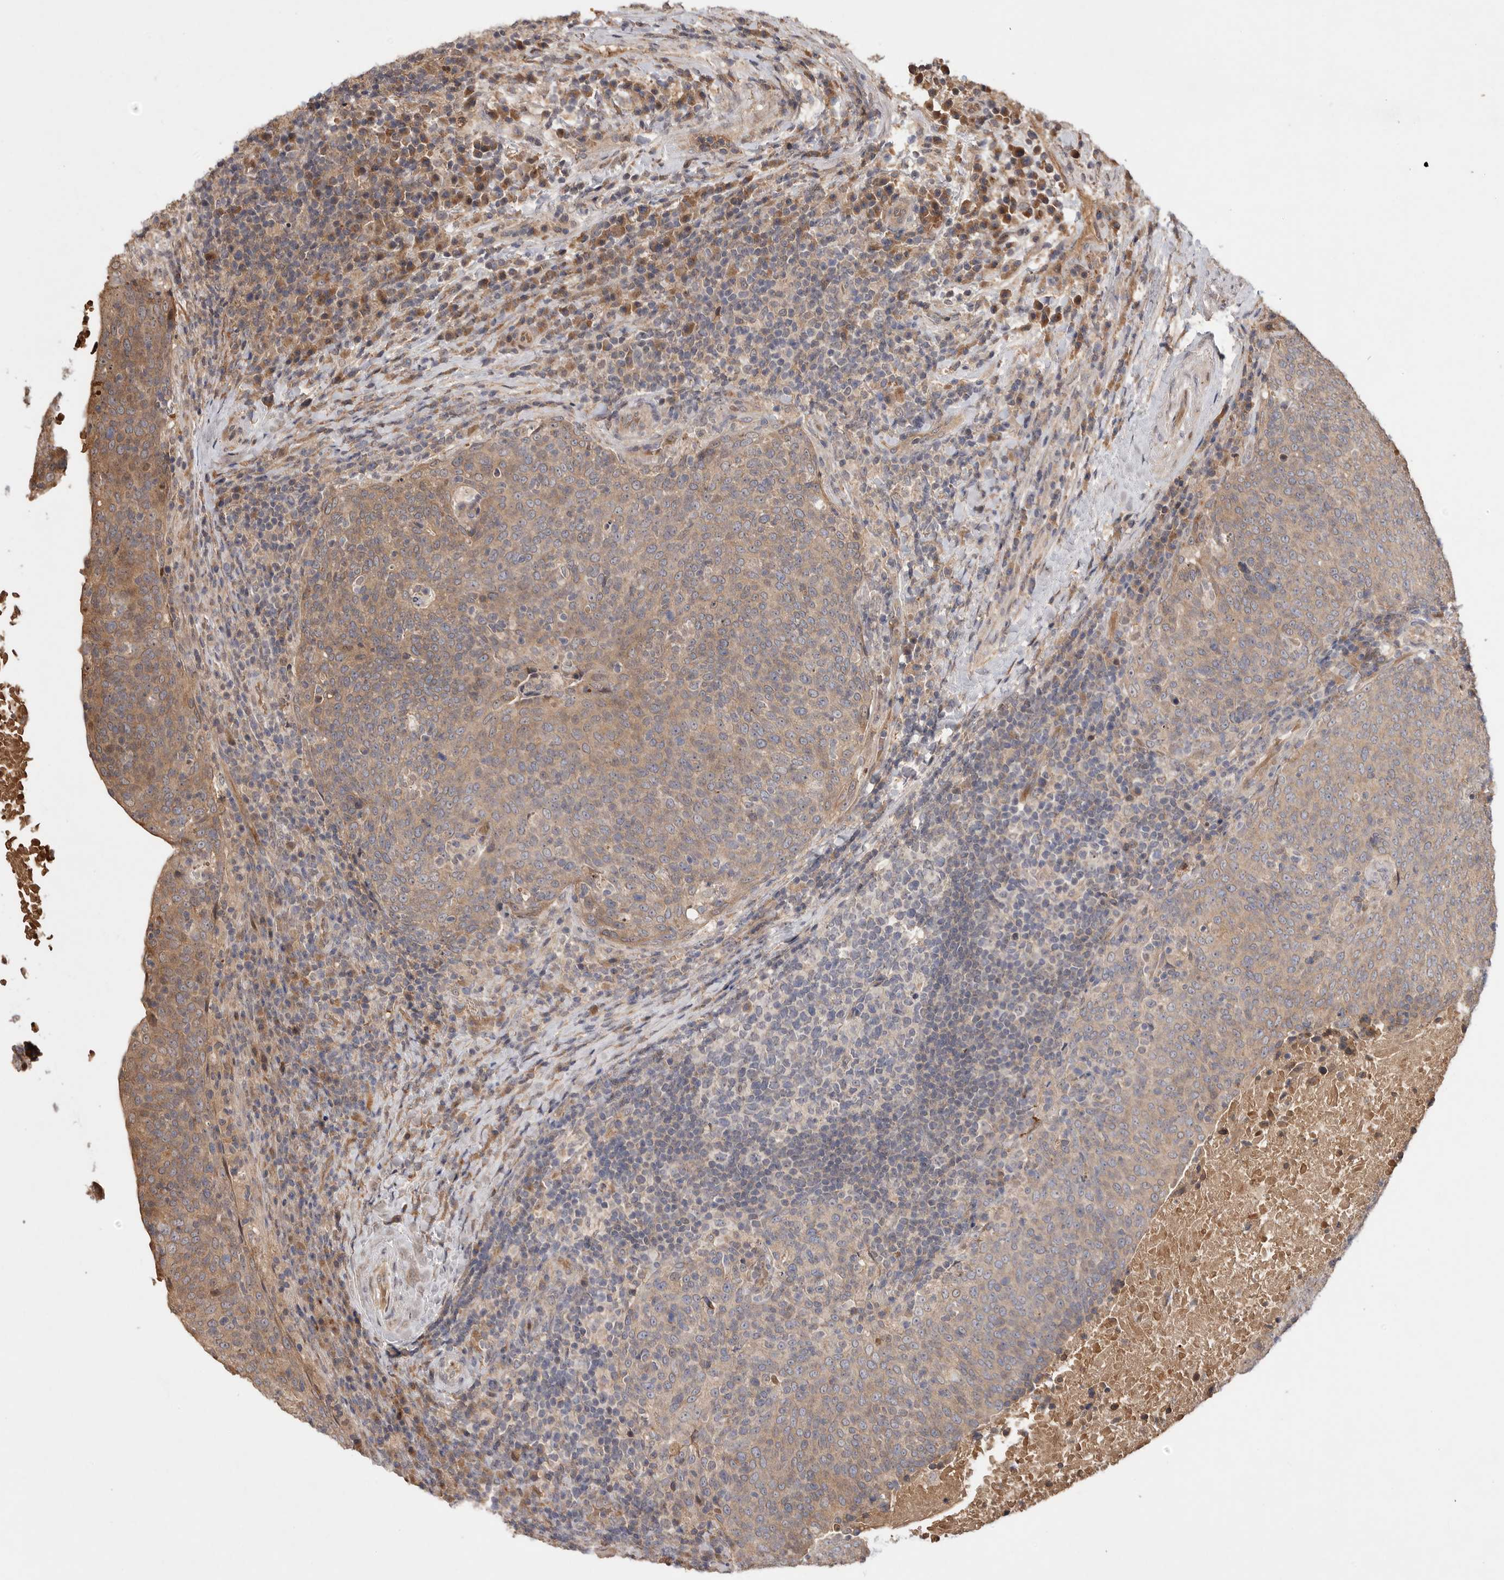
{"staining": {"intensity": "moderate", "quantity": ">75%", "location": "cytoplasmic/membranous"}, "tissue": "head and neck cancer", "cell_type": "Tumor cells", "image_type": "cancer", "snomed": [{"axis": "morphology", "description": "Squamous cell carcinoma, NOS"}, {"axis": "morphology", "description": "Squamous cell carcinoma, metastatic, NOS"}, {"axis": "topography", "description": "Lymph node"}, {"axis": "topography", "description": "Head-Neck"}], "caption": "This is an image of IHC staining of squamous cell carcinoma (head and neck), which shows moderate positivity in the cytoplasmic/membranous of tumor cells.", "gene": "VN1R4", "patient": {"sex": "male", "age": 62}}